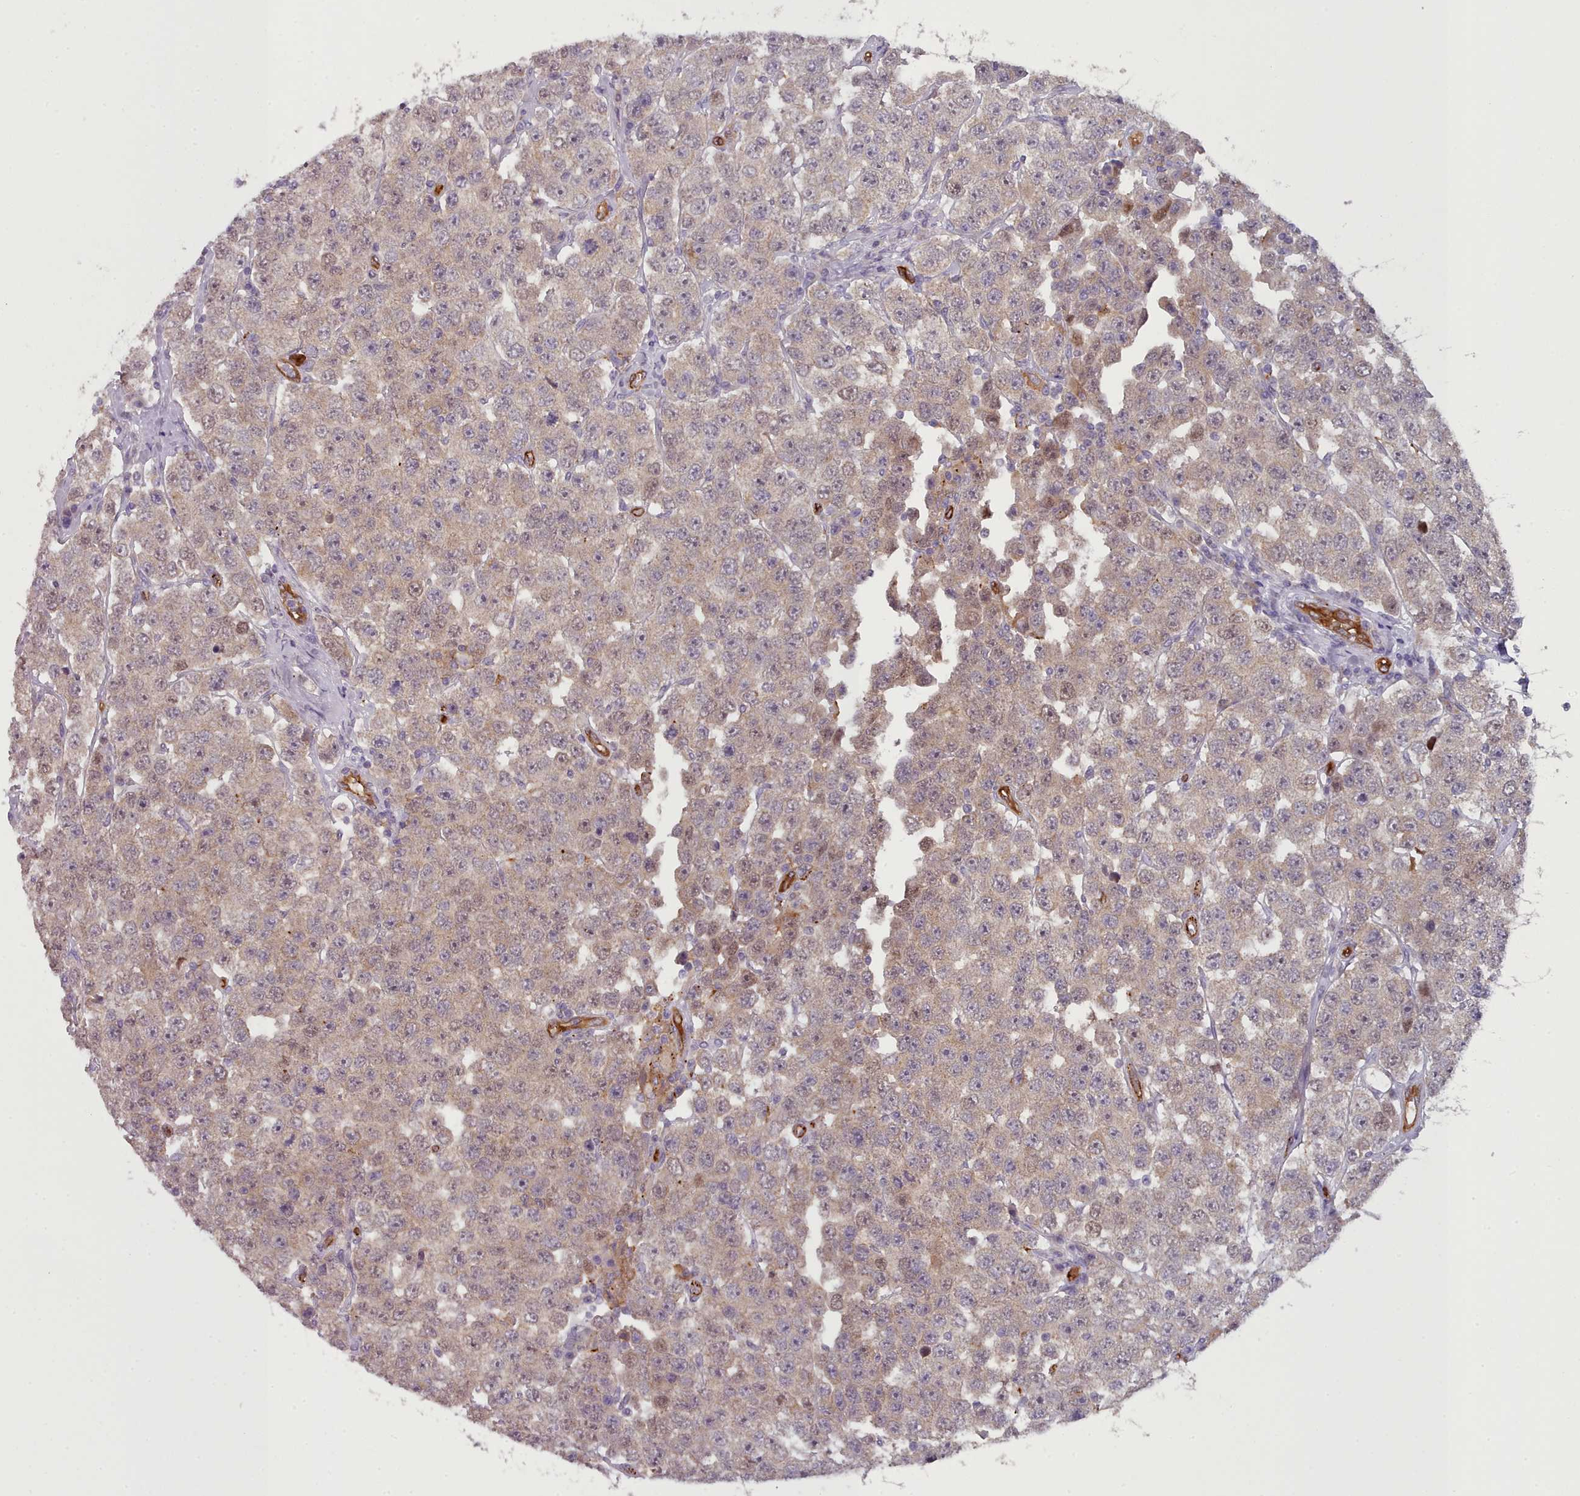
{"staining": {"intensity": "weak", "quantity": "25%-75%", "location": "cytoplasmic/membranous"}, "tissue": "testis cancer", "cell_type": "Tumor cells", "image_type": "cancer", "snomed": [{"axis": "morphology", "description": "Seminoma, NOS"}, {"axis": "topography", "description": "Testis"}], "caption": "An image of testis seminoma stained for a protein shows weak cytoplasmic/membranous brown staining in tumor cells.", "gene": "CD300LF", "patient": {"sex": "male", "age": 28}}